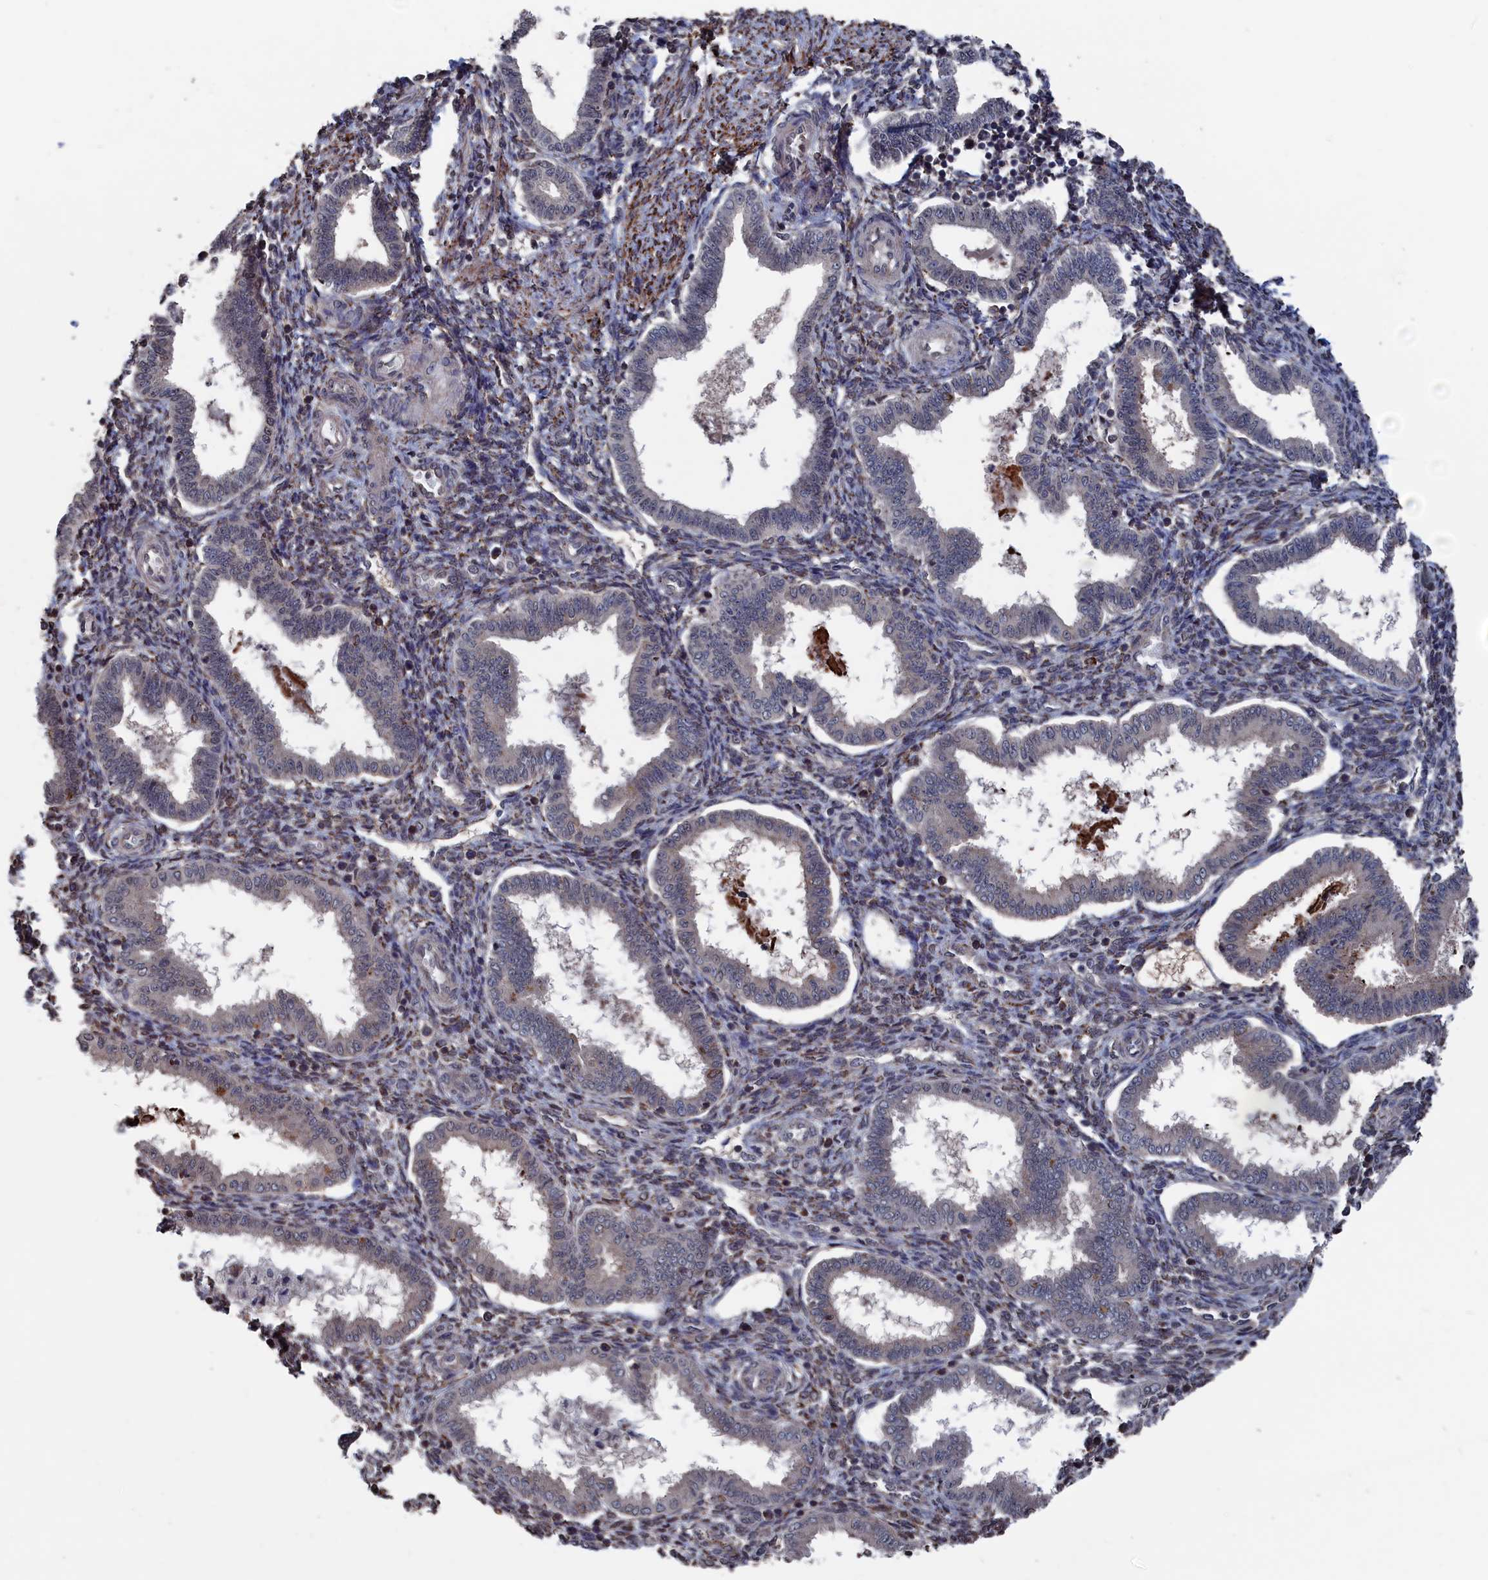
{"staining": {"intensity": "moderate", "quantity": "<25%", "location": "cytoplasmic/membranous,nuclear"}, "tissue": "endometrium", "cell_type": "Cells in endometrial stroma", "image_type": "normal", "snomed": [{"axis": "morphology", "description": "Normal tissue, NOS"}, {"axis": "topography", "description": "Endometrium"}], "caption": "The image reveals staining of benign endometrium, revealing moderate cytoplasmic/membranous,nuclear protein expression (brown color) within cells in endometrial stroma.", "gene": "PDE12", "patient": {"sex": "female", "age": 24}}